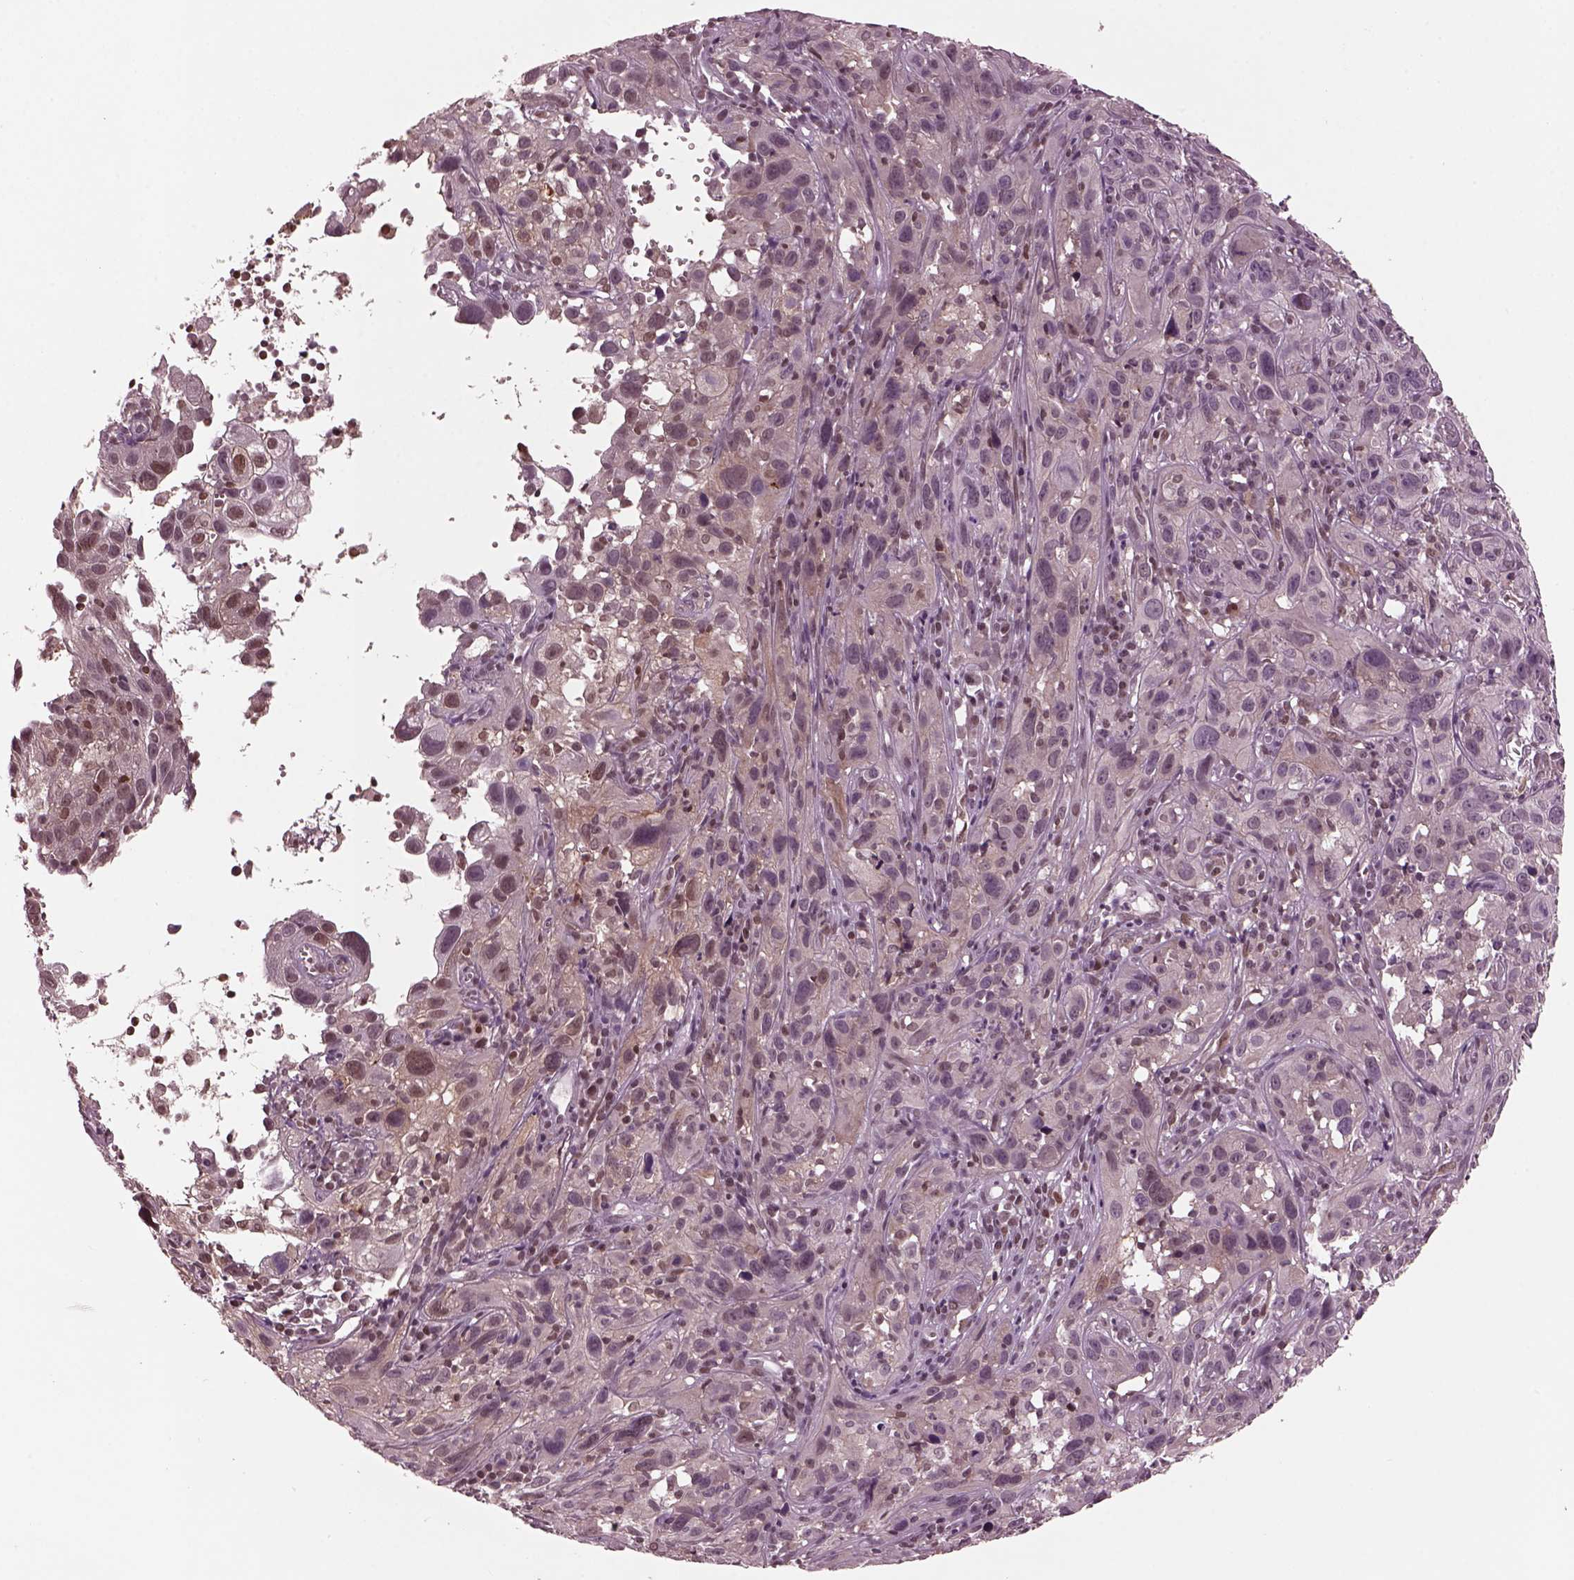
{"staining": {"intensity": "negative", "quantity": "none", "location": "none"}, "tissue": "cervical cancer", "cell_type": "Tumor cells", "image_type": "cancer", "snomed": [{"axis": "morphology", "description": "Squamous cell carcinoma, NOS"}, {"axis": "topography", "description": "Cervix"}], "caption": "An image of cervical cancer stained for a protein displays no brown staining in tumor cells.", "gene": "SRI", "patient": {"sex": "female", "age": 37}}